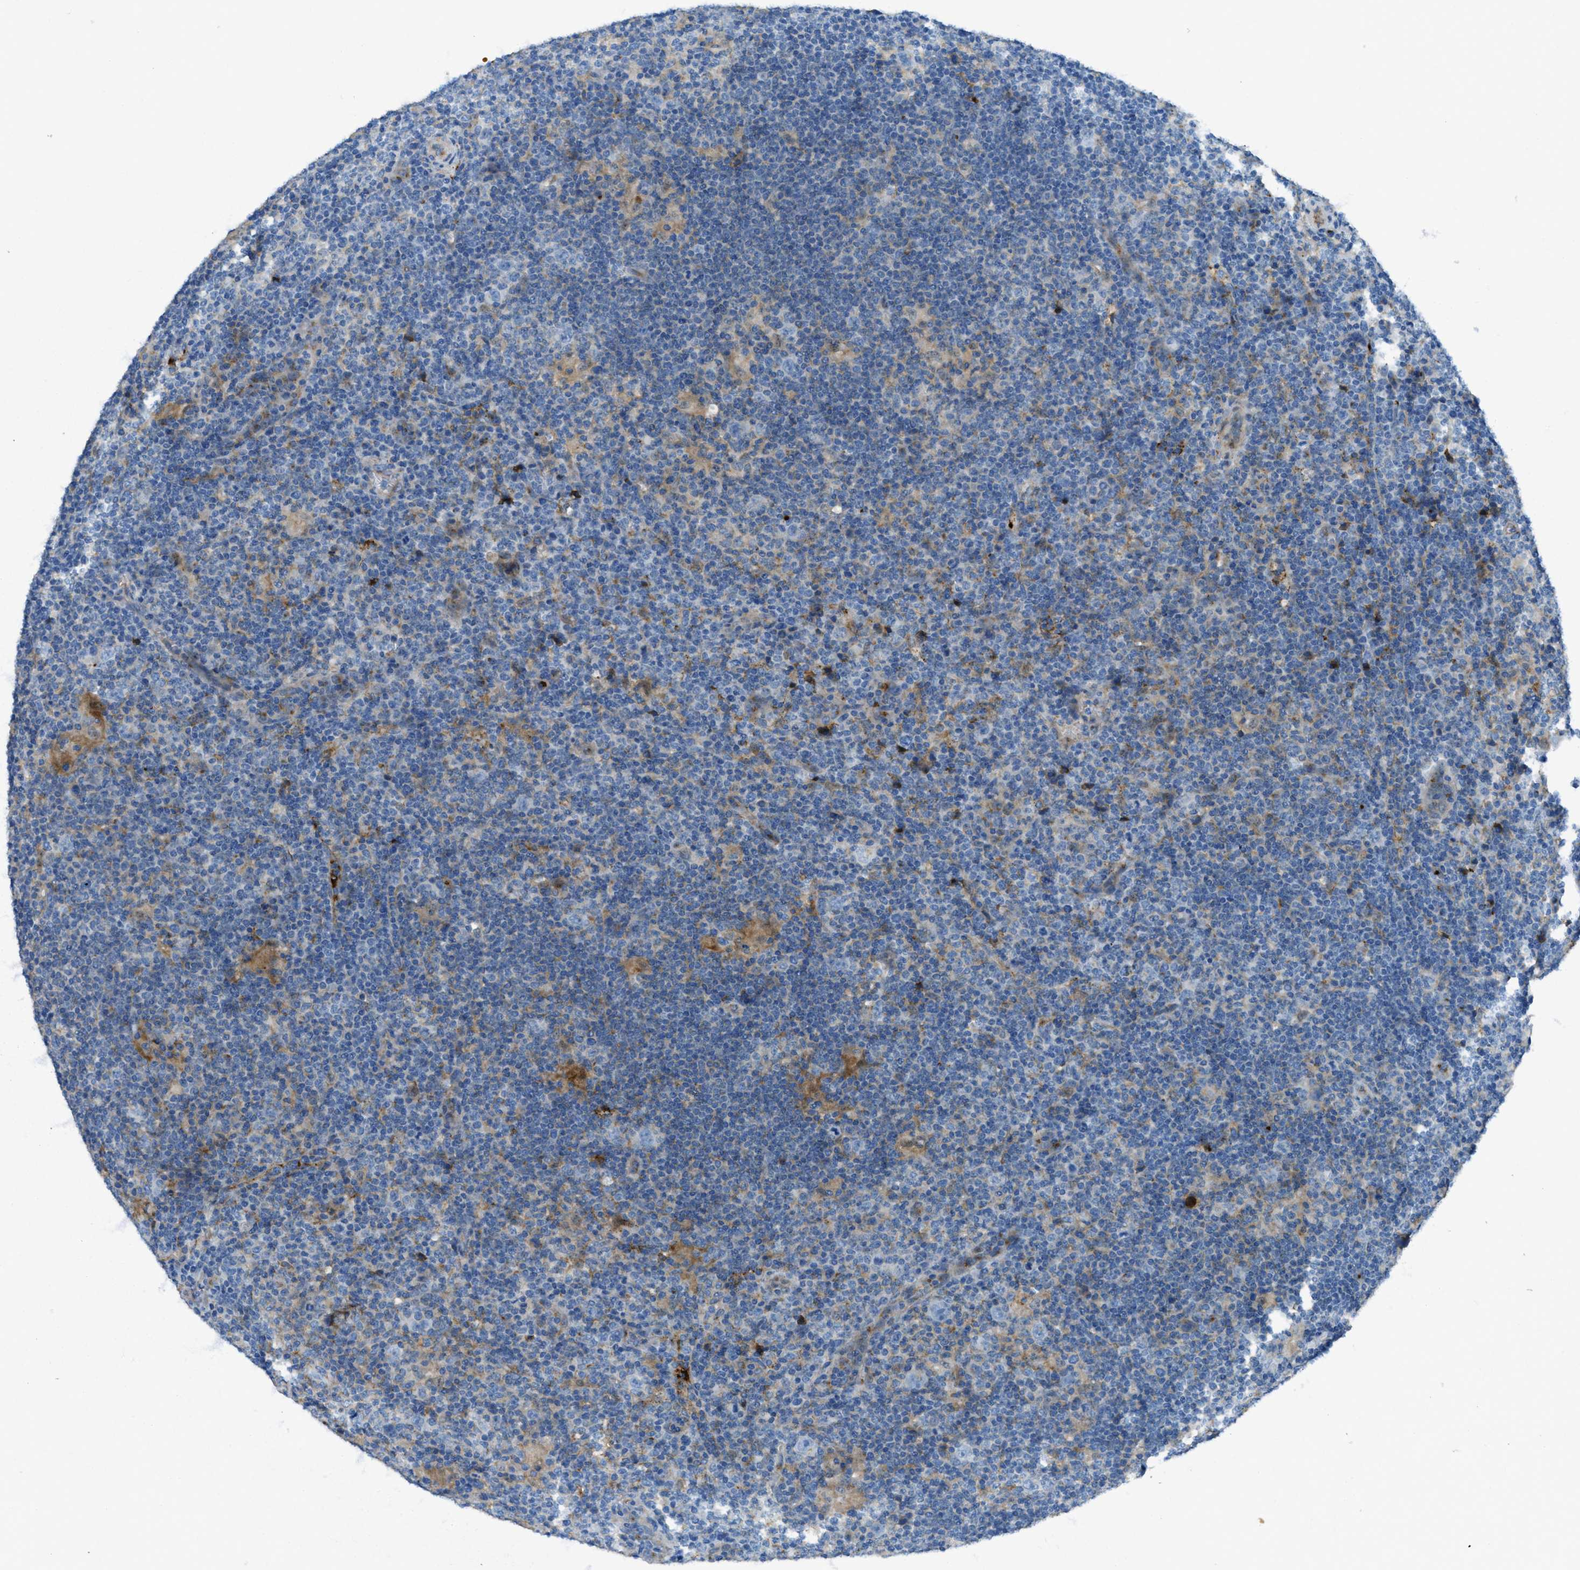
{"staining": {"intensity": "weak", "quantity": "<25%", "location": "cytoplasmic/membranous"}, "tissue": "lymphoma", "cell_type": "Tumor cells", "image_type": "cancer", "snomed": [{"axis": "morphology", "description": "Hodgkin's disease, NOS"}, {"axis": "topography", "description": "Lymph node"}], "caption": "A high-resolution image shows IHC staining of lymphoma, which demonstrates no significant positivity in tumor cells.", "gene": "TRIM59", "patient": {"sex": "female", "age": 57}}